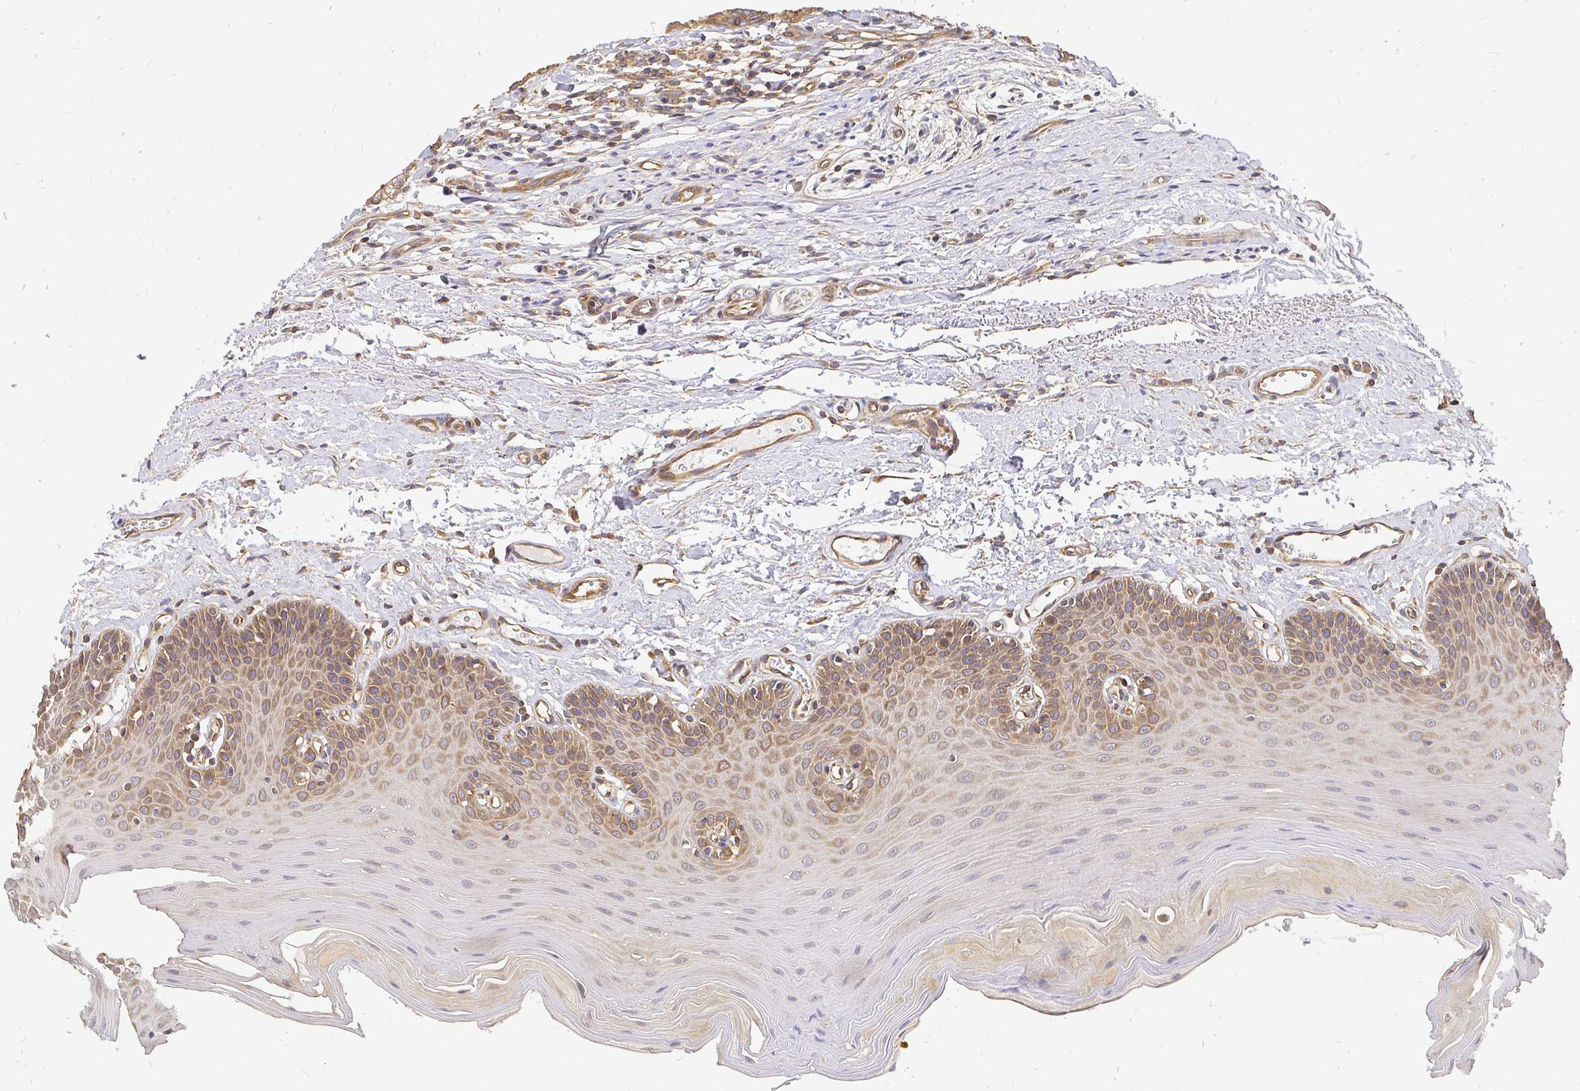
{"staining": {"intensity": "moderate", "quantity": "25%-75%", "location": "cytoplasmic/membranous"}, "tissue": "oral mucosa", "cell_type": "Squamous epithelial cells", "image_type": "normal", "snomed": [{"axis": "morphology", "description": "Normal tissue, NOS"}, {"axis": "morphology", "description": "Adenocarcinoma, NOS"}, {"axis": "topography", "description": "Oral tissue"}, {"axis": "topography", "description": "Head-Neck"}], "caption": "Oral mucosa stained with DAB immunohistochemistry (IHC) exhibits medium levels of moderate cytoplasmic/membranous positivity in about 25%-75% of squamous epithelial cells.", "gene": "KIF5B", "patient": {"sex": "female", "age": 57}}